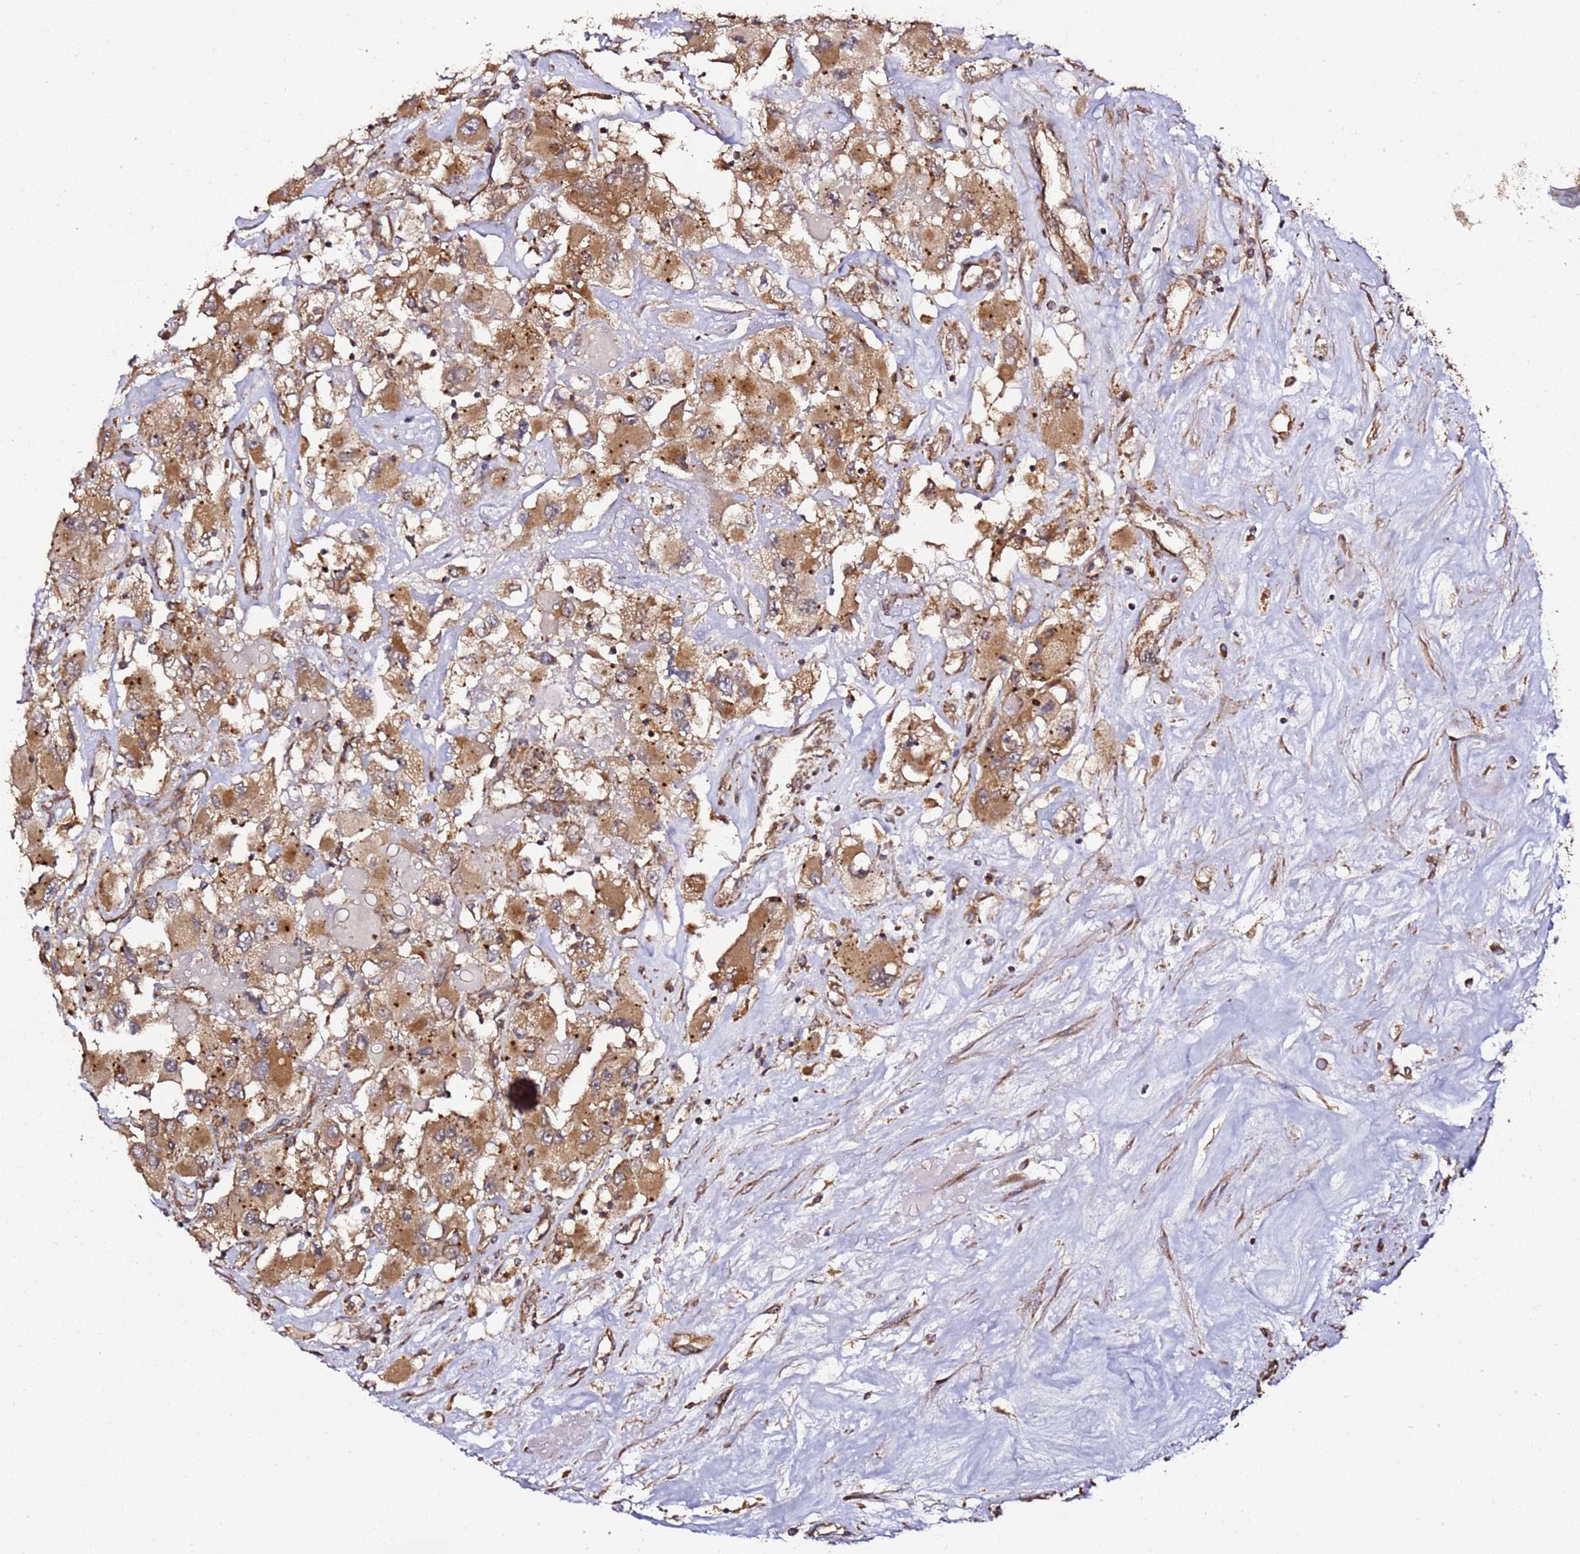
{"staining": {"intensity": "moderate", "quantity": ">75%", "location": "cytoplasmic/membranous"}, "tissue": "renal cancer", "cell_type": "Tumor cells", "image_type": "cancer", "snomed": [{"axis": "morphology", "description": "Adenocarcinoma, NOS"}, {"axis": "topography", "description": "Kidney"}], "caption": "Renal adenocarcinoma tissue demonstrates moderate cytoplasmic/membranous staining in about >75% of tumor cells", "gene": "TM2D2", "patient": {"sex": "female", "age": 52}}